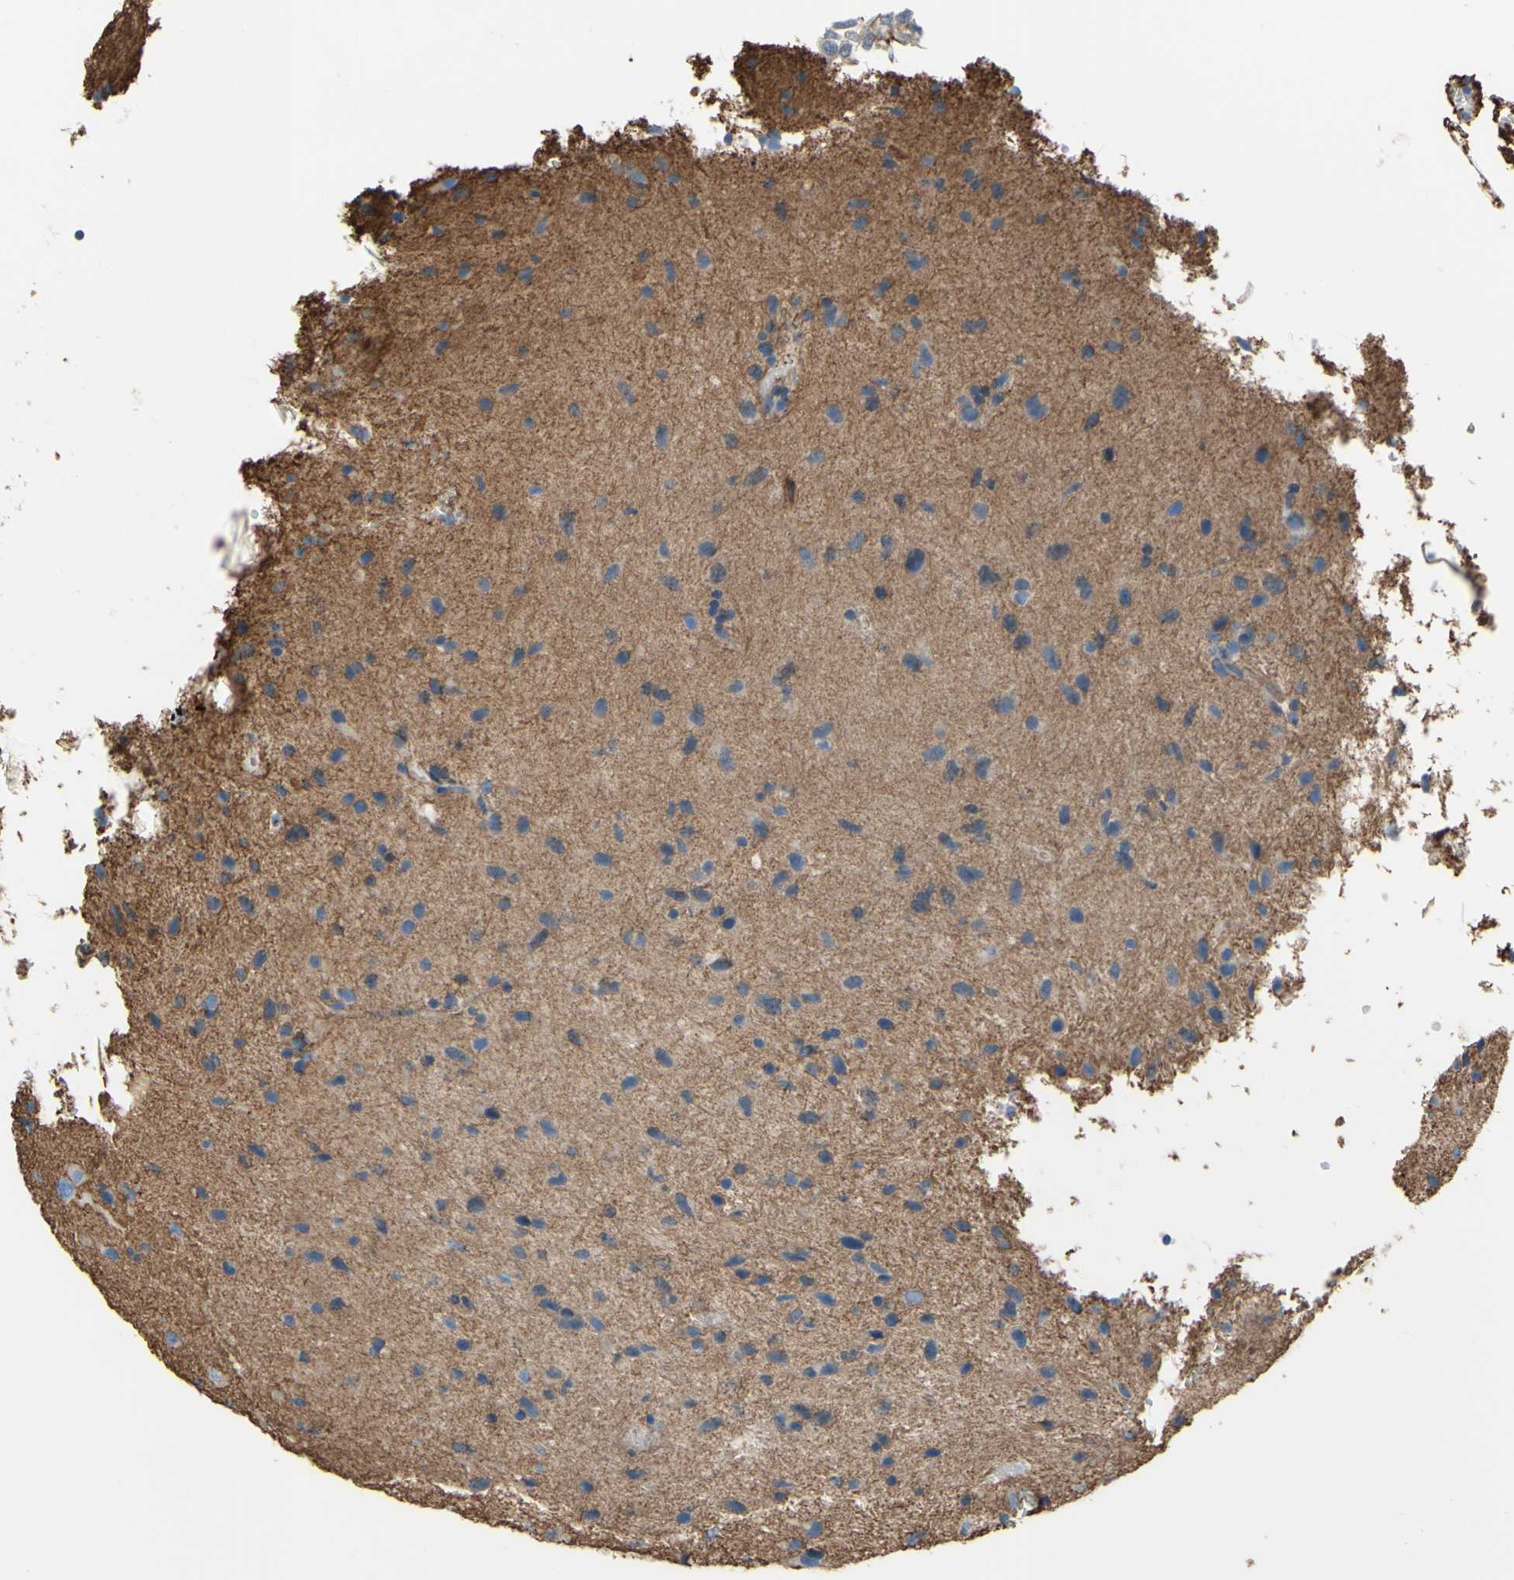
{"staining": {"intensity": "negative", "quantity": "none", "location": "none"}, "tissue": "glioma", "cell_type": "Tumor cells", "image_type": "cancer", "snomed": [{"axis": "morphology", "description": "Glioma, malignant, Low grade"}, {"axis": "topography", "description": "Brain"}], "caption": "Protein analysis of glioma displays no significant staining in tumor cells.", "gene": "TPBG", "patient": {"sex": "male", "age": 77}}